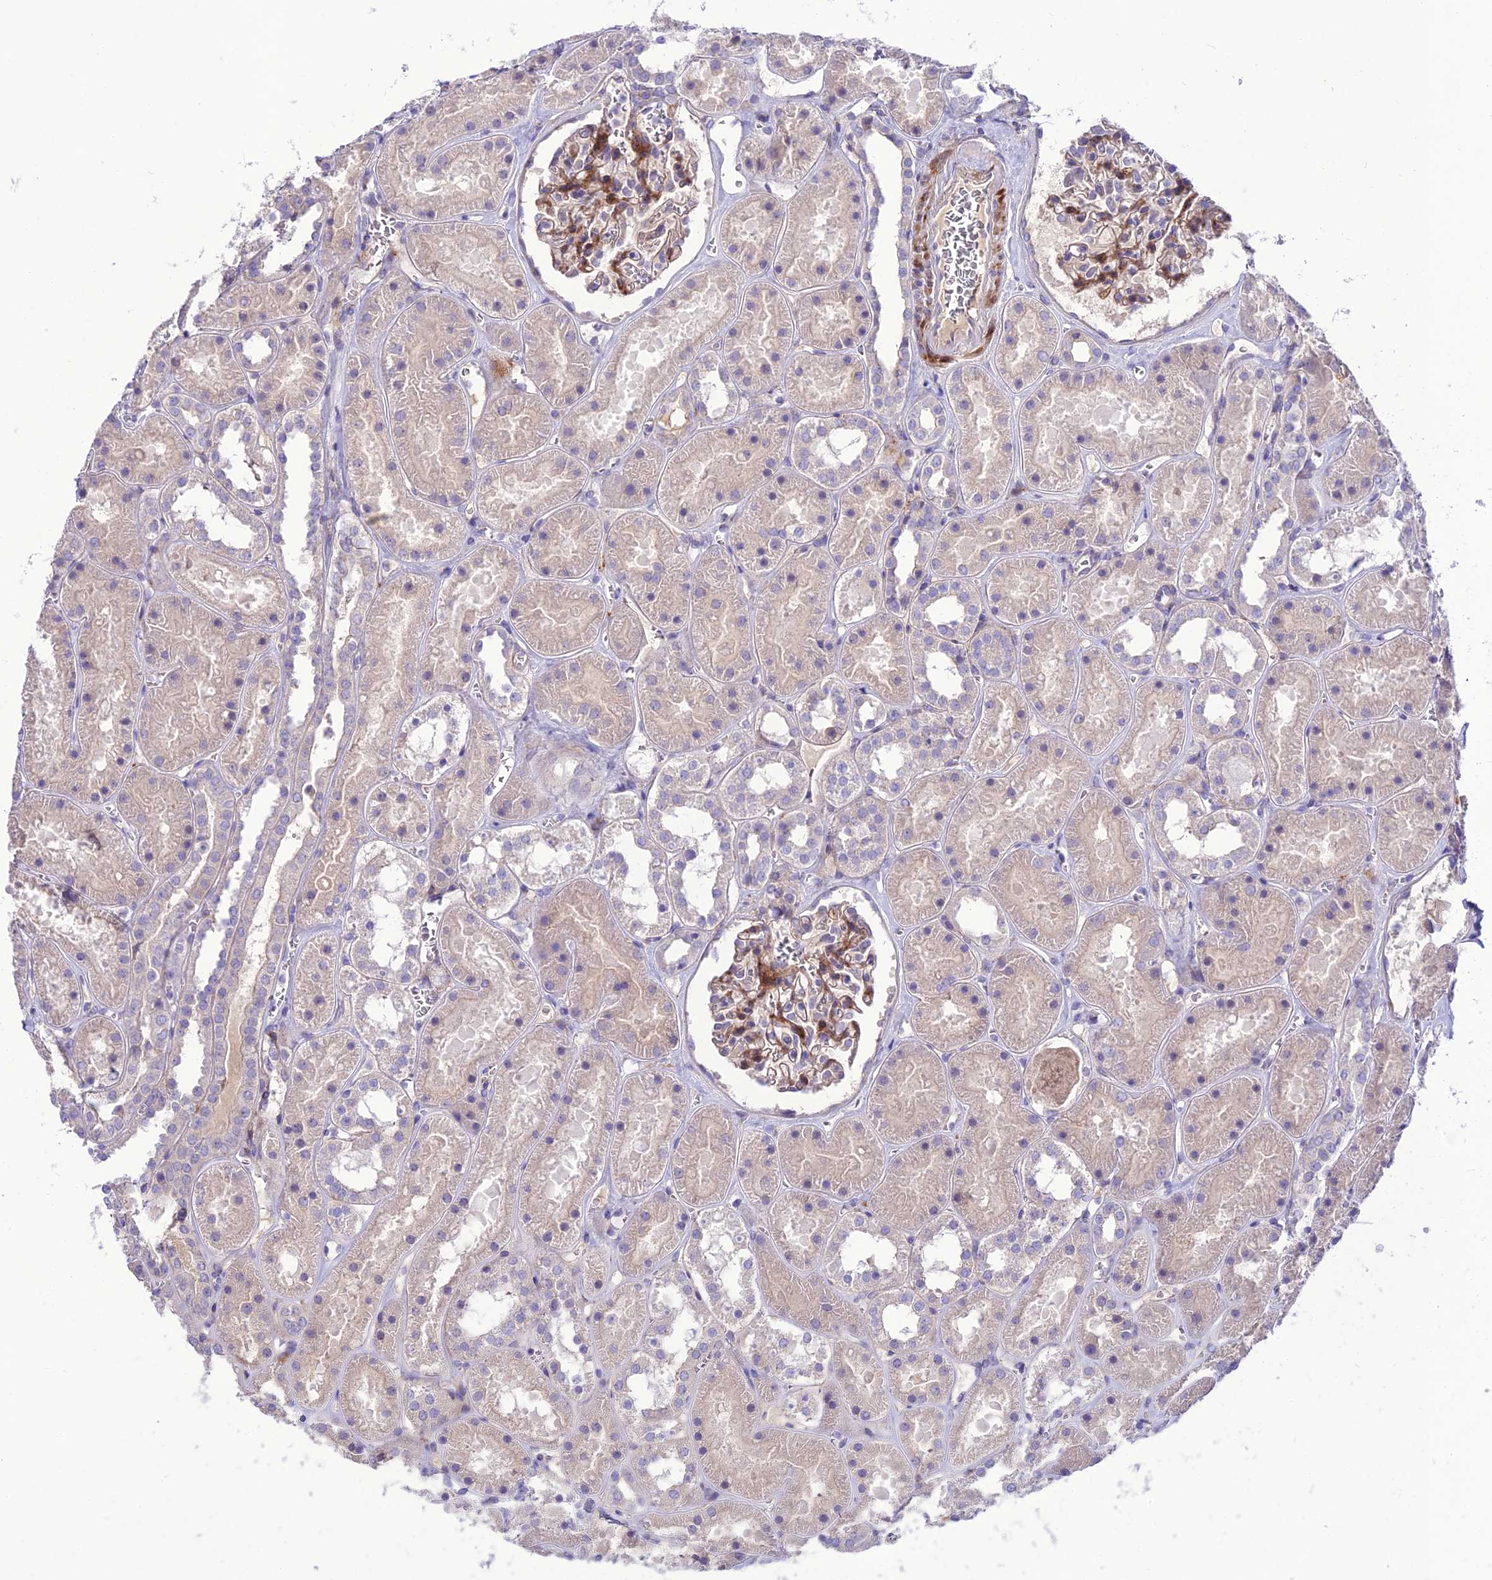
{"staining": {"intensity": "moderate", "quantity": "25%-75%", "location": "cytoplasmic/membranous"}, "tissue": "kidney", "cell_type": "Cells in glomeruli", "image_type": "normal", "snomed": [{"axis": "morphology", "description": "Normal tissue, NOS"}, {"axis": "topography", "description": "Kidney"}], "caption": "Immunohistochemical staining of normal human kidney shows moderate cytoplasmic/membranous protein positivity in approximately 25%-75% of cells in glomeruli. Ihc stains the protein of interest in brown and the nuclei are stained blue.", "gene": "TEKT3", "patient": {"sex": "female", "age": 41}}